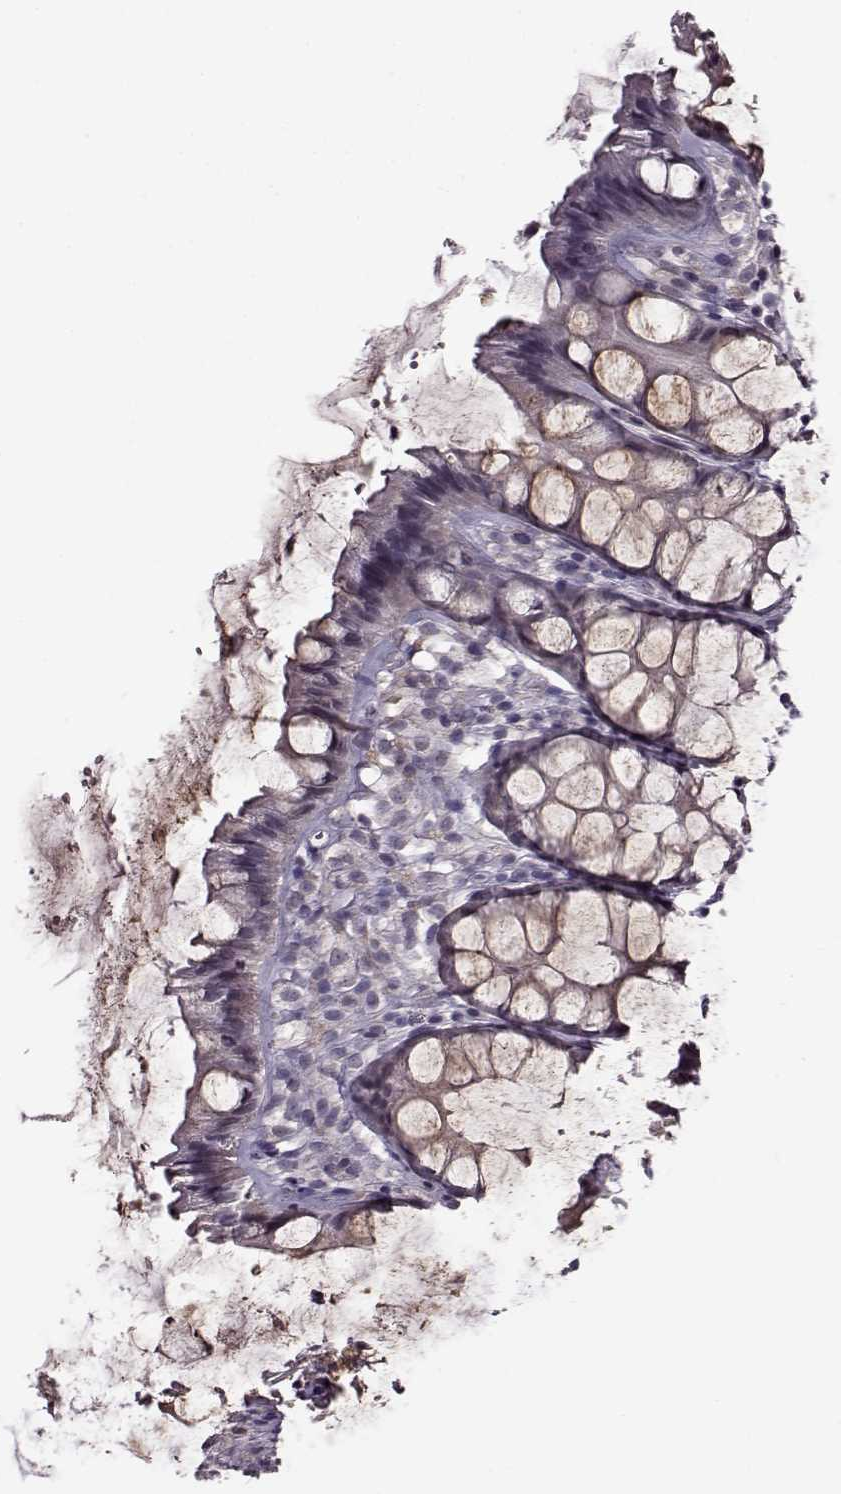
{"staining": {"intensity": "weak", "quantity": "<25%", "location": "cytoplasmic/membranous"}, "tissue": "rectum", "cell_type": "Glandular cells", "image_type": "normal", "snomed": [{"axis": "morphology", "description": "Normal tissue, NOS"}, {"axis": "topography", "description": "Rectum"}], "caption": "Glandular cells show no significant staining in benign rectum. Brightfield microscopy of IHC stained with DAB (3,3'-diaminobenzidine) (brown) and hematoxylin (blue), captured at high magnification.", "gene": "STX1A", "patient": {"sex": "female", "age": 62}}